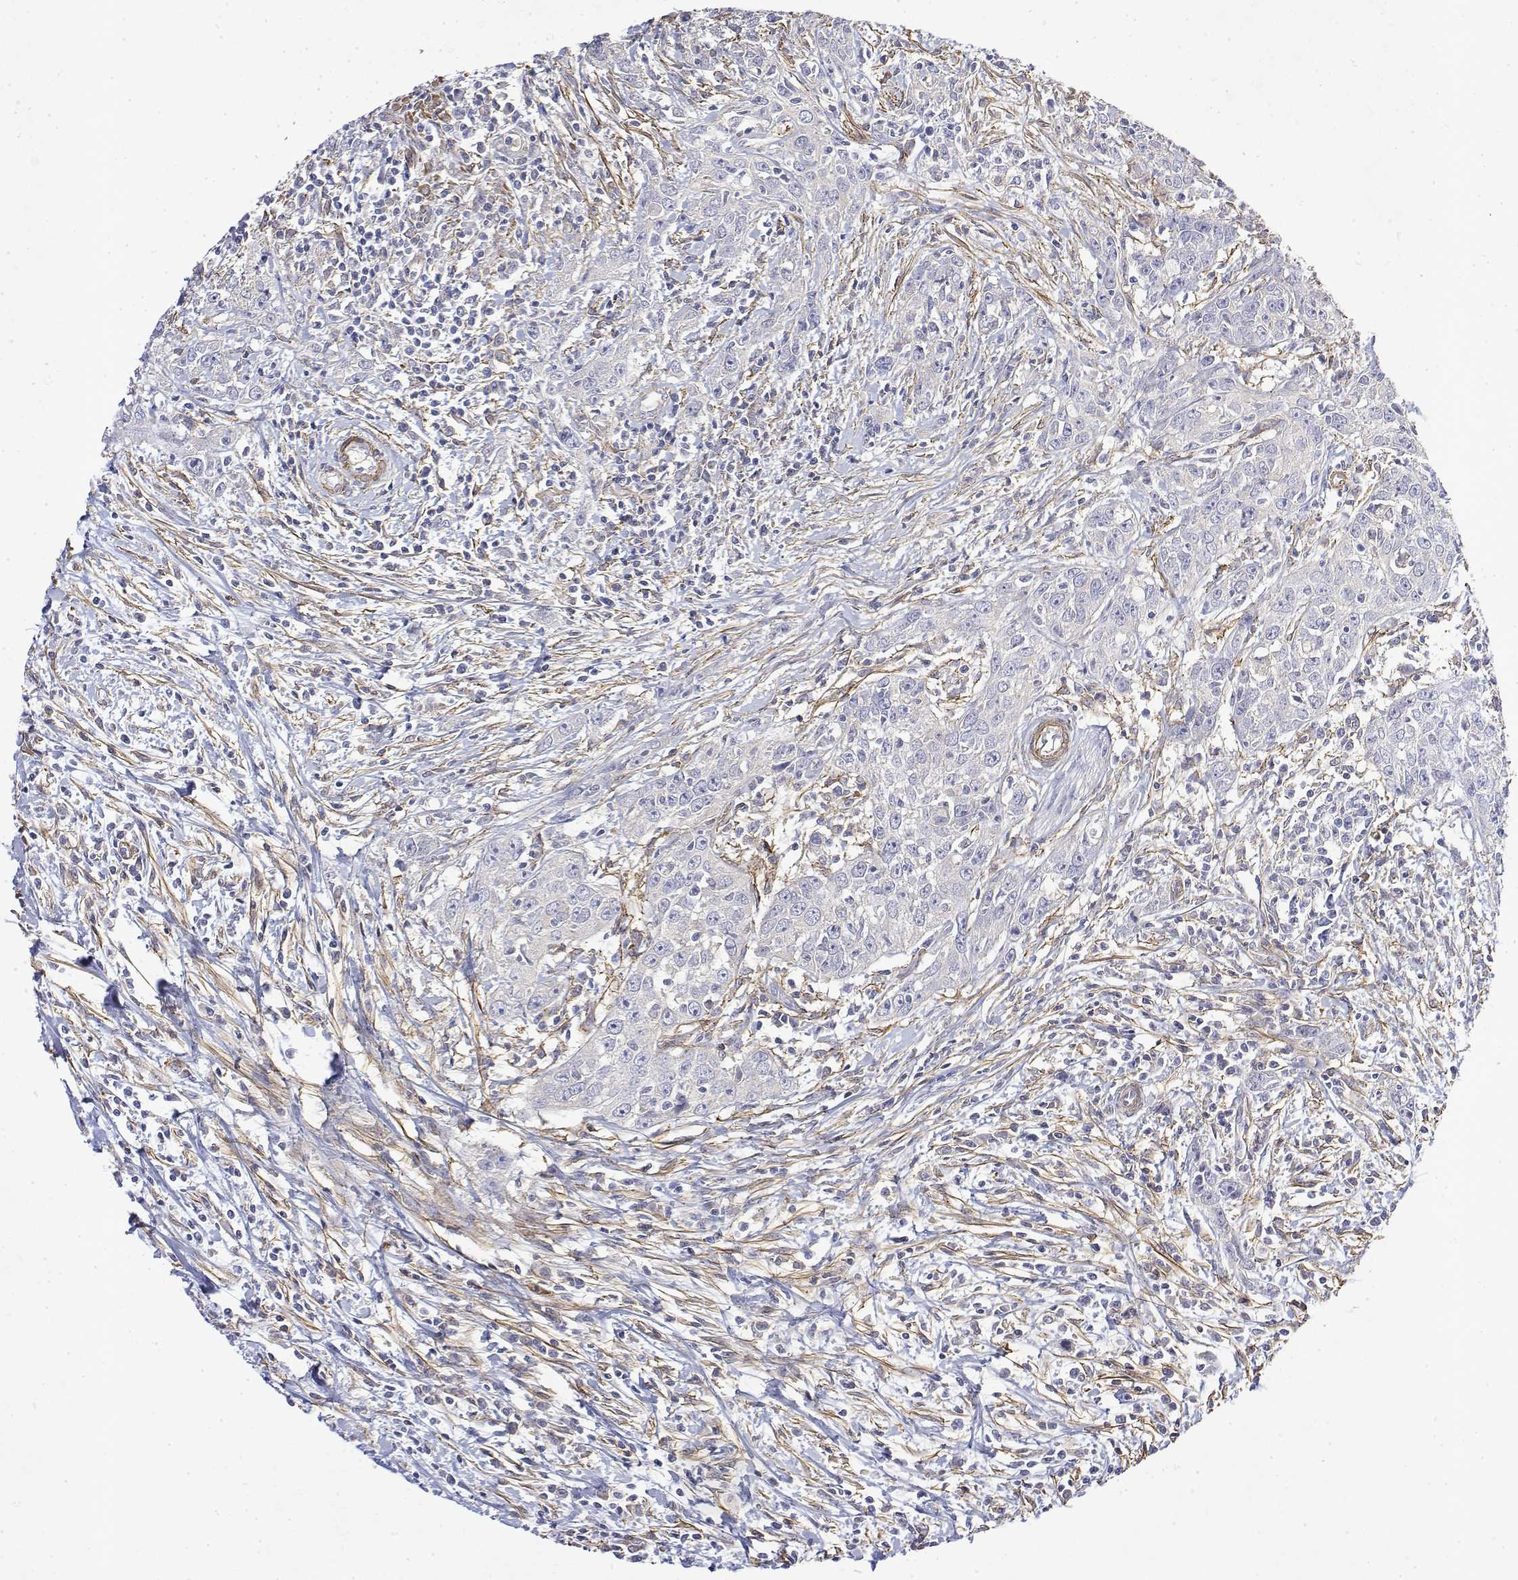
{"staining": {"intensity": "negative", "quantity": "none", "location": "none"}, "tissue": "urothelial cancer", "cell_type": "Tumor cells", "image_type": "cancer", "snomed": [{"axis": "morphology", "description": "Urothelial carcinoma, High grade"}, {"axis": "topography", "description": "Urinary bladder"}], "caption": "The histopathology image displays no significant positivity in tumor cells of urothelial cancer.", "gene": "SOWAHD", "patient": {"sex": "male", "age": 83}}